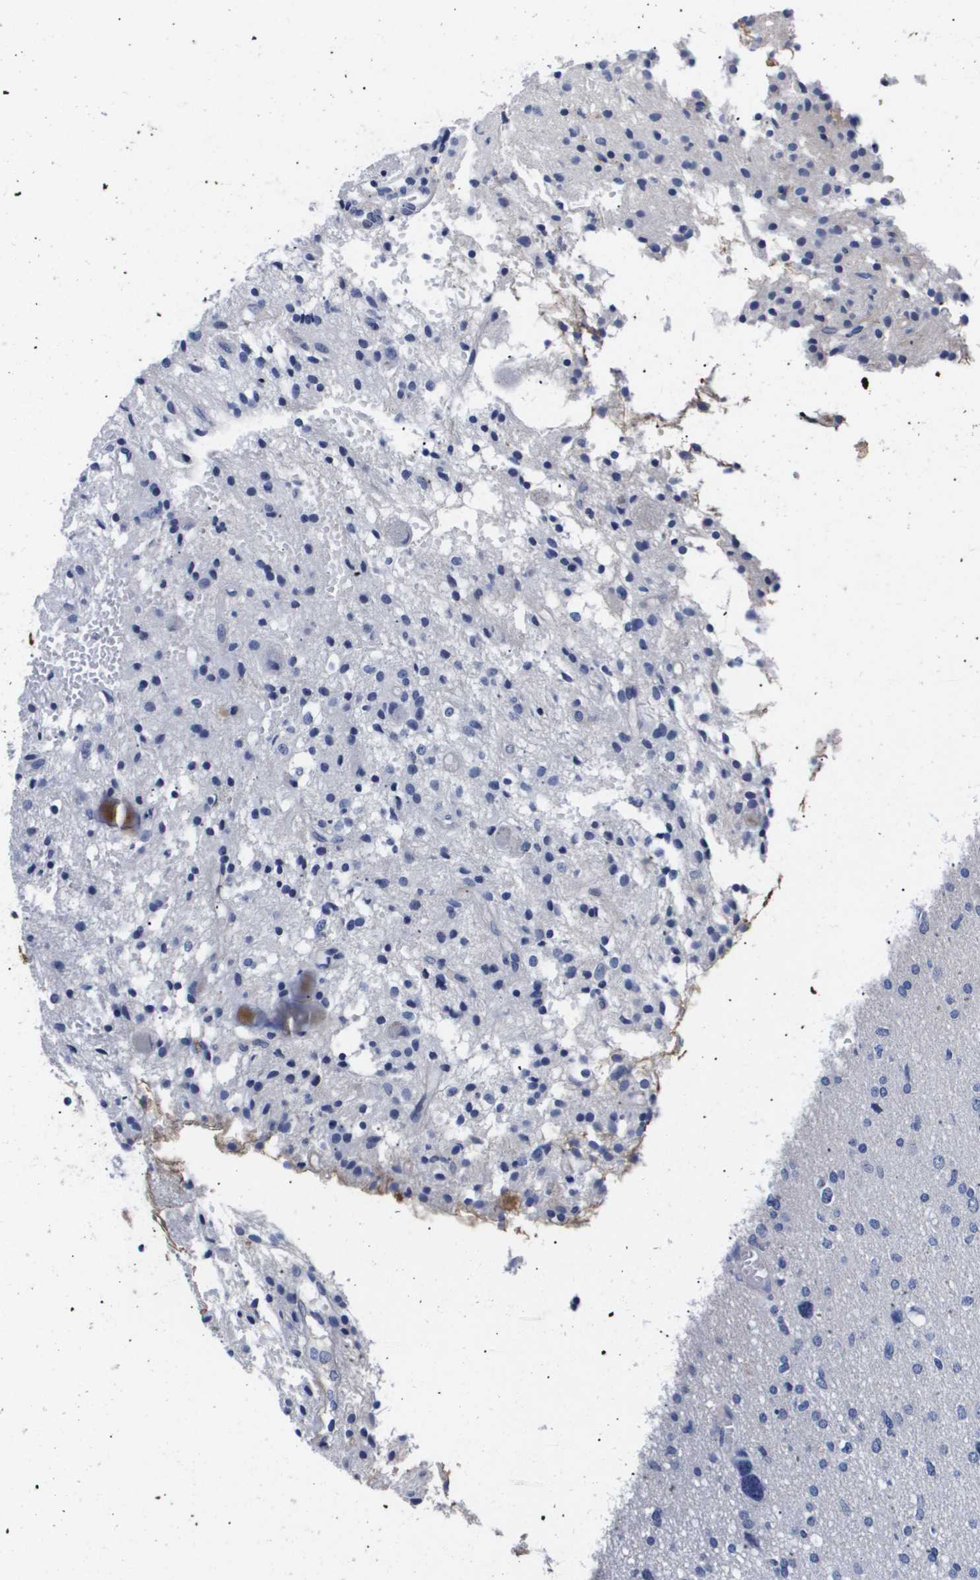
{"staining": {"intensity": "negative", "quantity": "none", "location": "none"}, "tissue": "glioma", "cell_type": "Tumor cells", "image_type": "cancer", "snomed": [{"axis": "morphology", "description": "Glioma, malignant, High grade"}, {"axis": "topography", "description": "Brain"}], "caption": "Malignant high-grade glioma stained for a protein using immunohistochemistry exhibits no staining tumor cells.", "gene": "ATP6V0A4", "patient": {"sex": "female", "age": 59}}